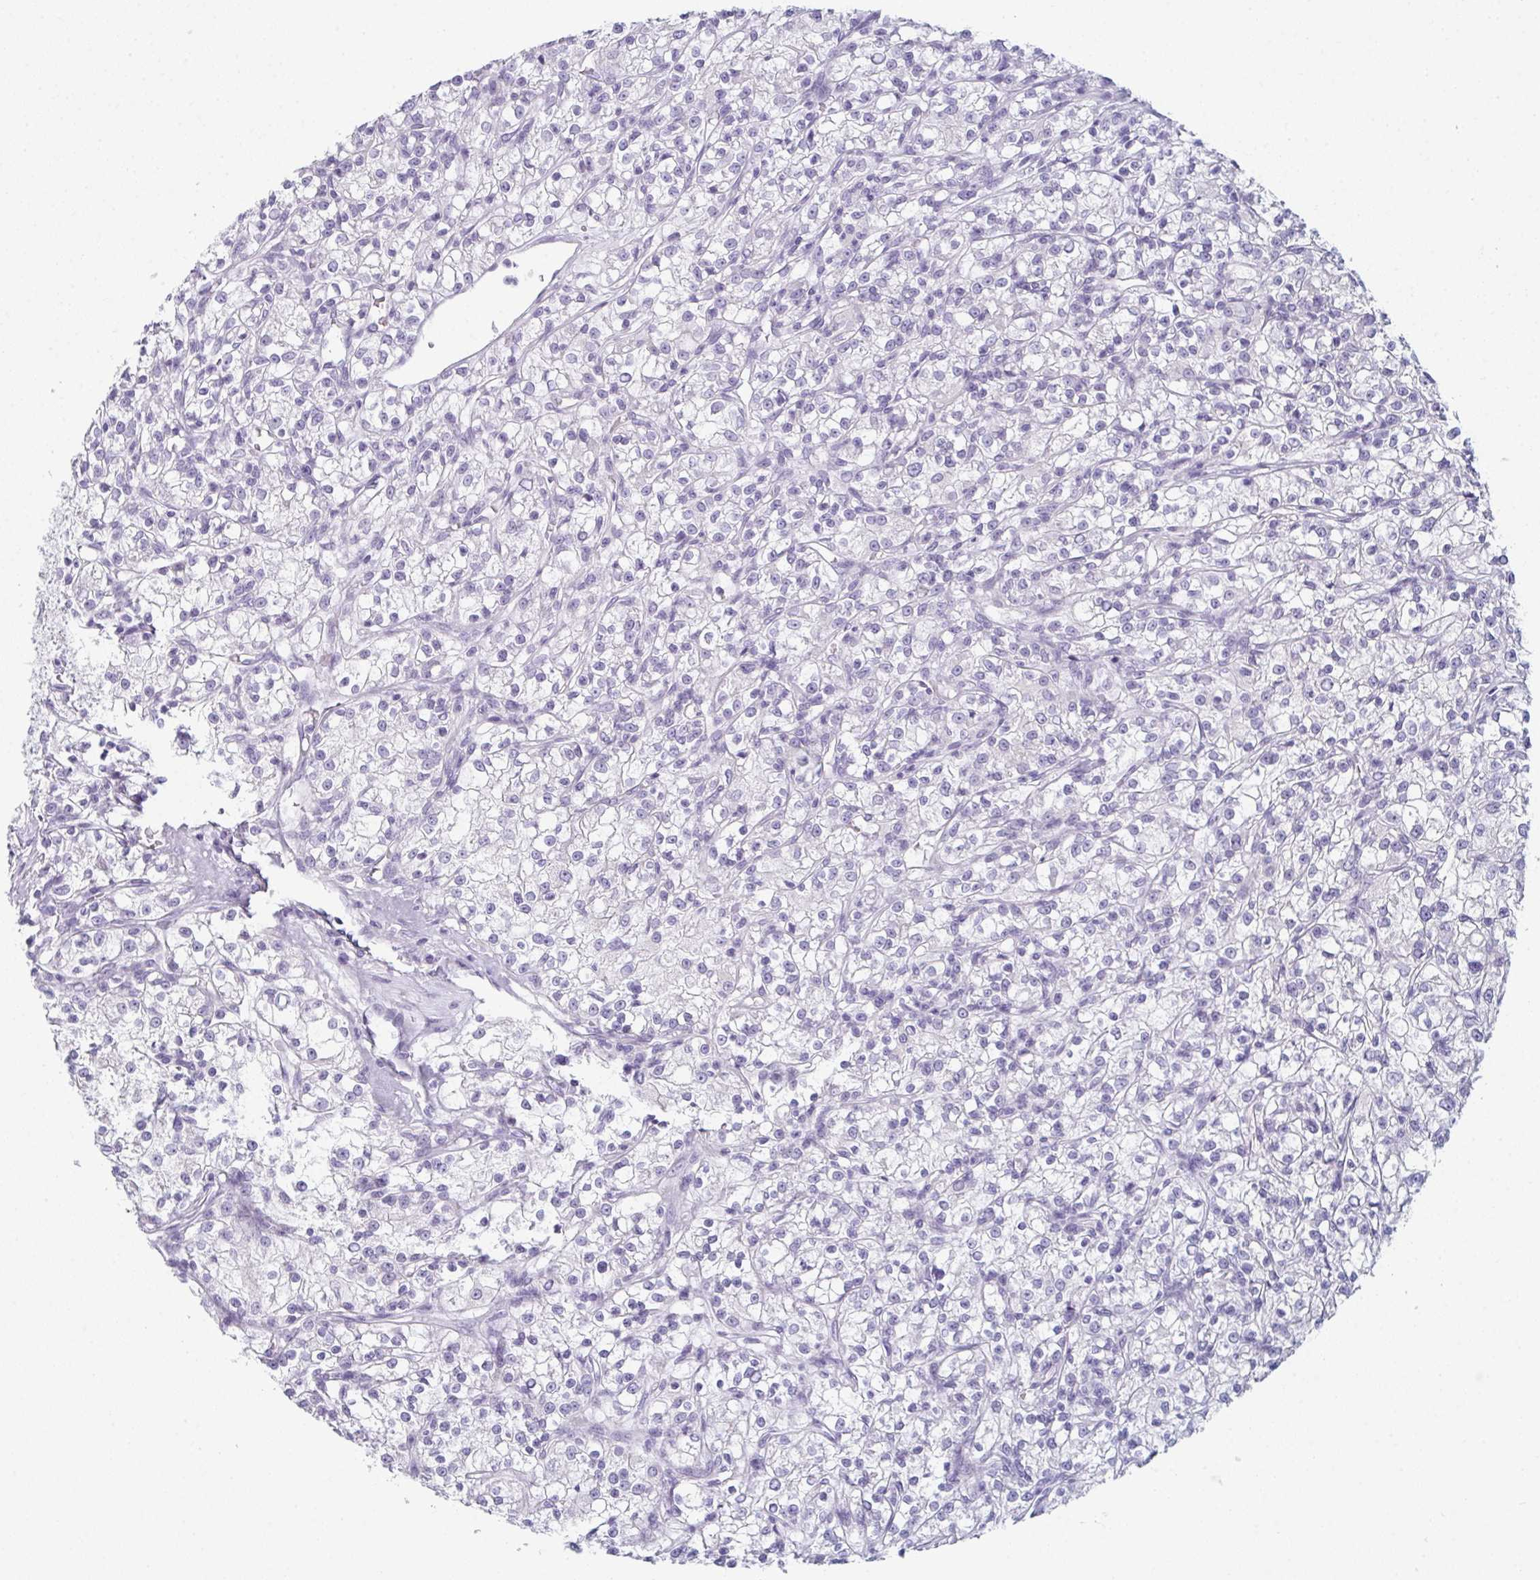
{"staining": {"intensity": "negative", "quantity": "none", "location": "none"}, "tissue": "renal cancer", "cell_type": "Tumor cells", "image_type": "cancer", "snomed": [{"axis": "morphology", "description": "Adenocarcinoma, NOS"}, {"axis": "topography", "description": "Kidney"}], "caption": "DAB immunohistochemical staining of adenocarcinoma (renal) shows no significant staining in tumor cells.", "gene": "ENKUR", "patient": {"sex": "female", "age": 59}}